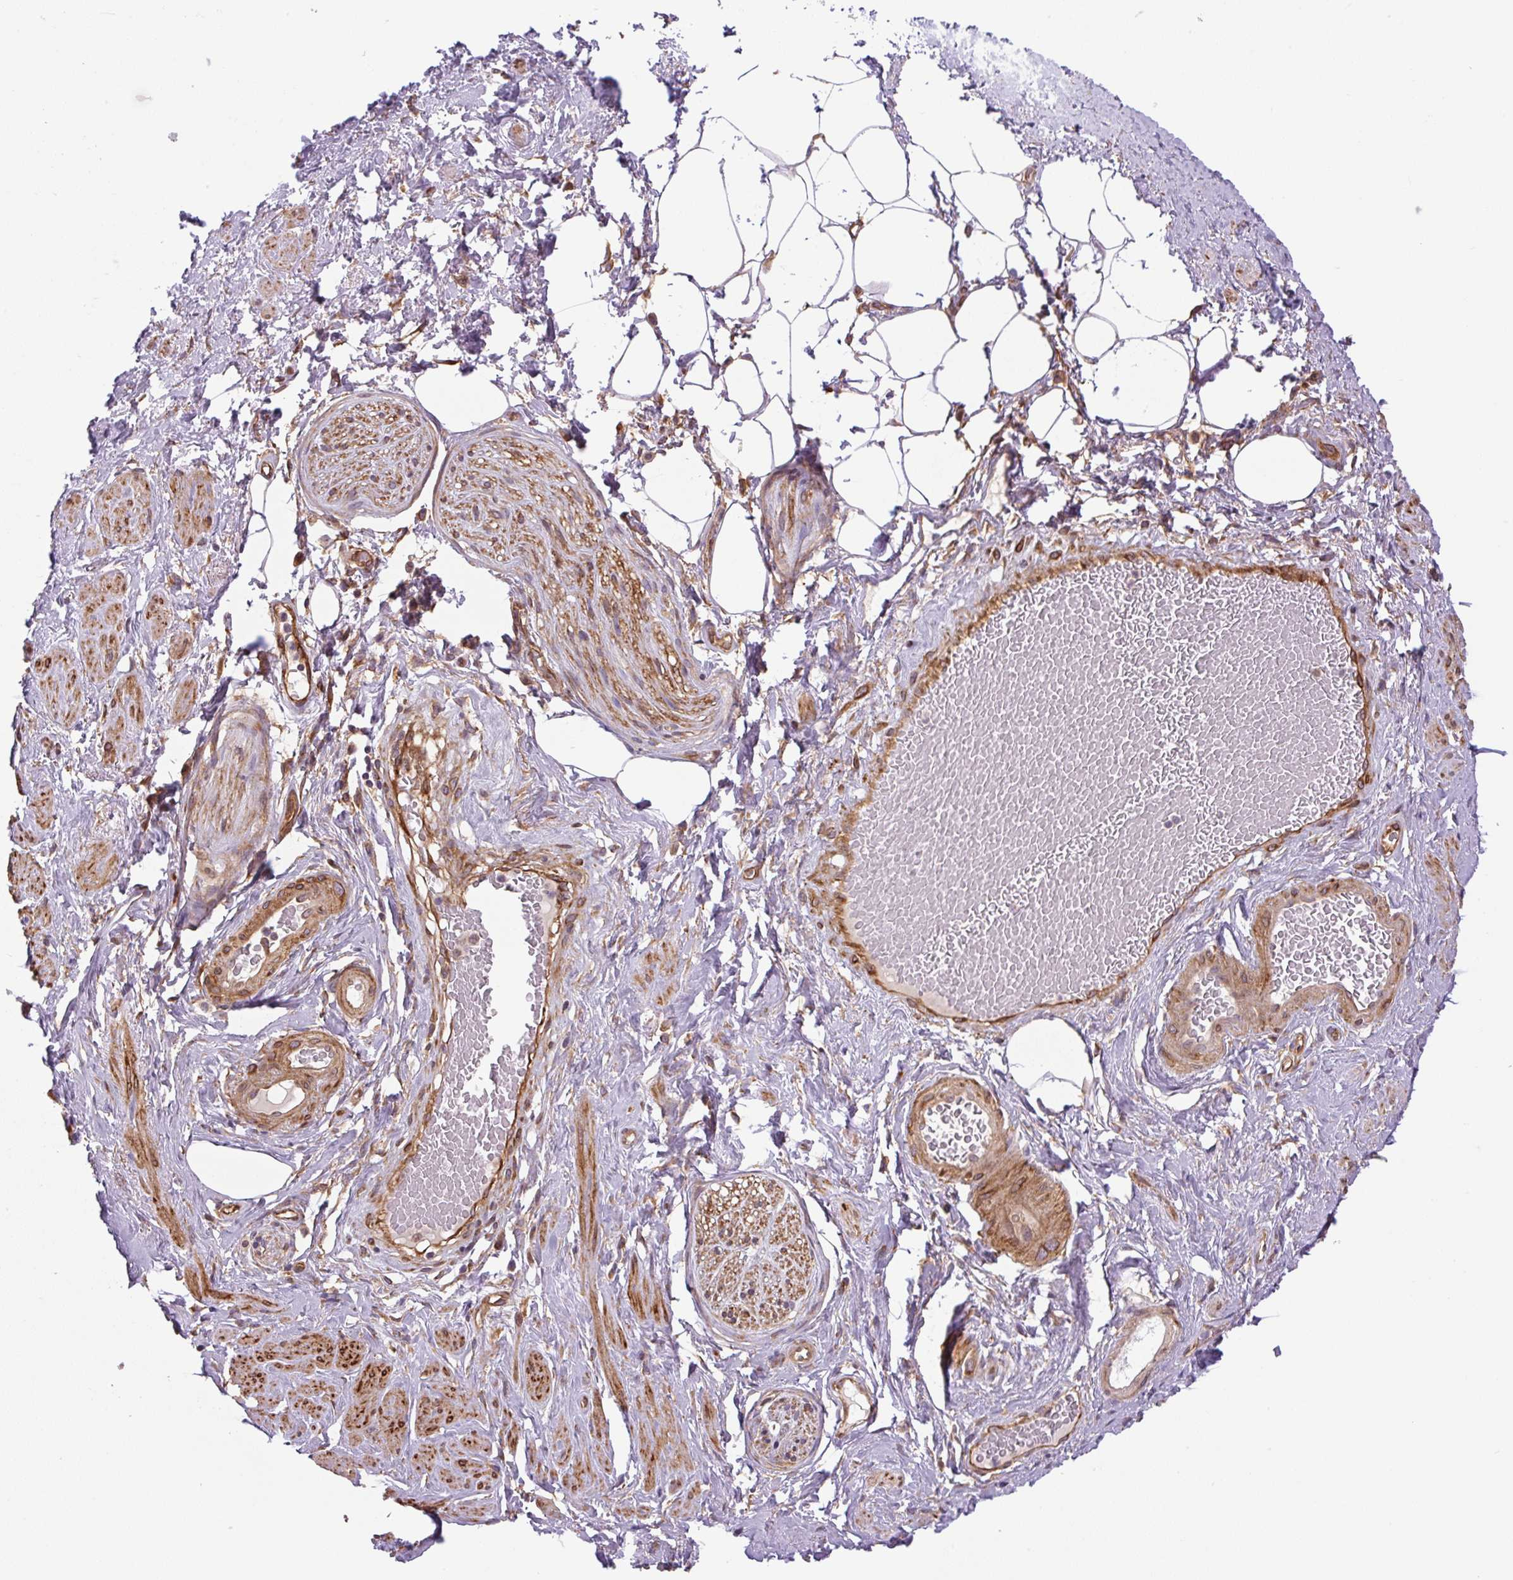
{"staining": {"intensity": "negative", "quantity": "none", "location": "none"}, "tissue": "adipose tissue", "cell_type": "Adipocytes", "image_type": "normal", "snomed": [{"axis": "morphology", "description": "Normal tissue, NOS"}, {"axis": "topography", "description": "Vagina"}, {"axis": "topography", "description": "Peripheral nerve tissue"}], "caption": "Immunohistochemistry histopathology image of normal adipose tissue: adipose tissue stained with DAB exhibits no significant protein positivity in adipocytes.", "gene": "SEPTIN10", "patient": {"sex": "female", "age": 71}}